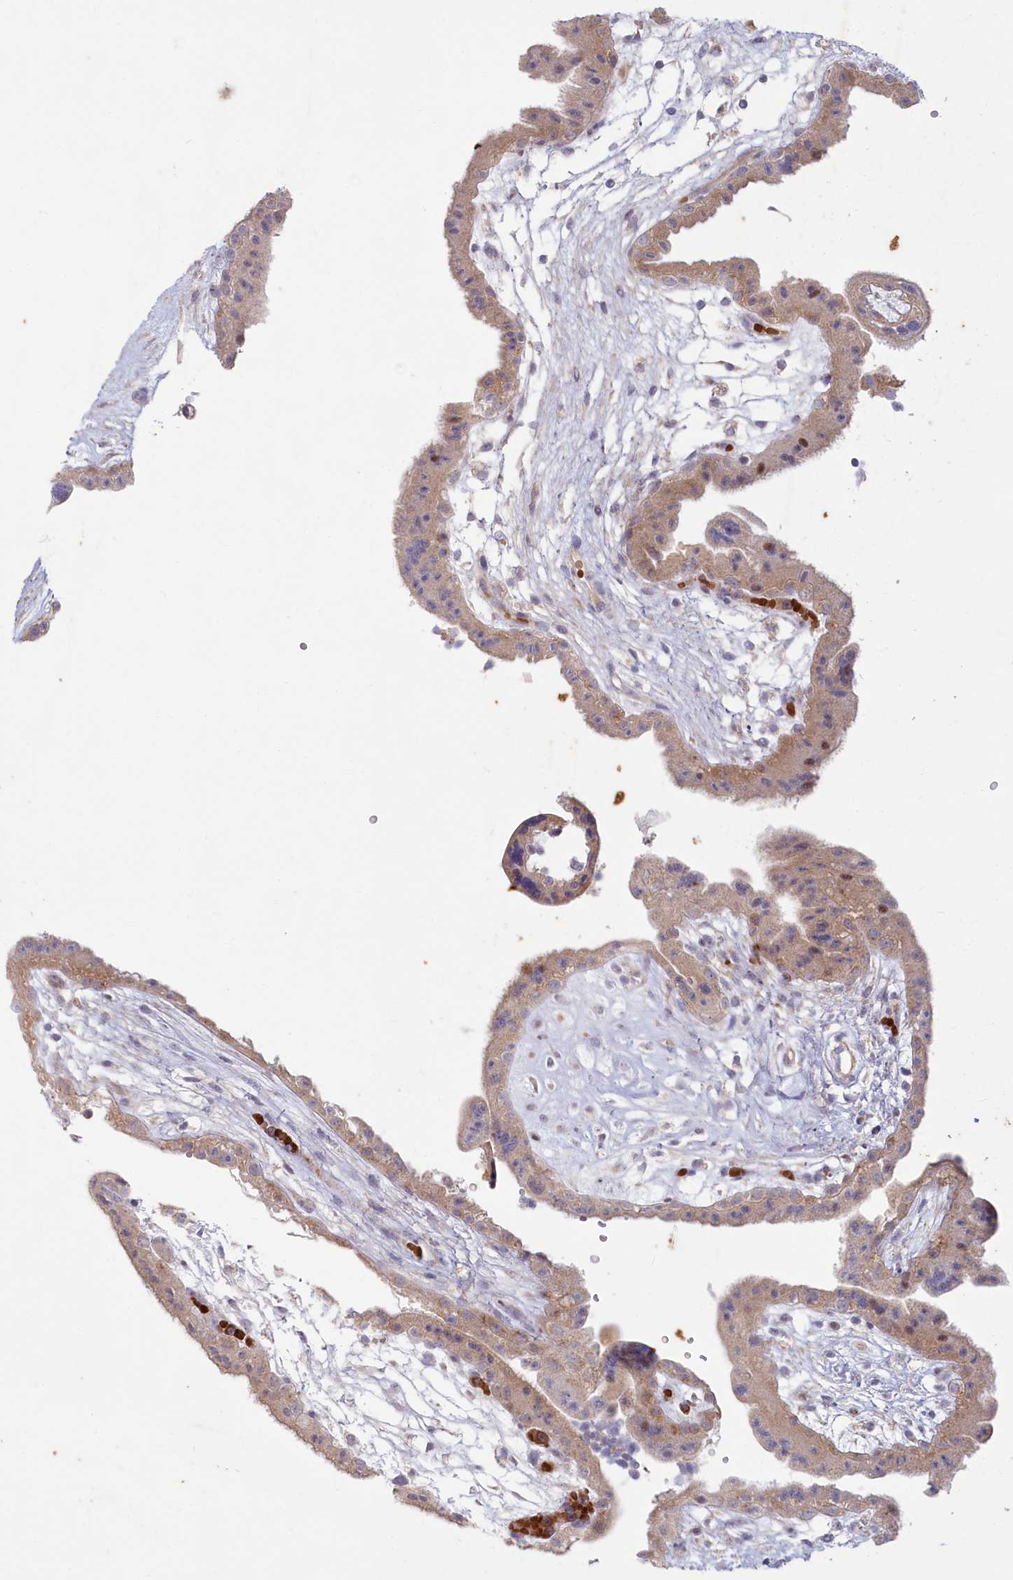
{"staining": {"intensity": "negative", "quantity": "none", "location": "none"}, "tissue": "placenta", "cell_type": "Decidual cells", "image_type": "normal", "snomed": [{"axis": "morphology", "description": "Normal tissue, NOS"}, {"axis": "topography", "description": "Placenta"}], "caption": "Immunohistochemistry (IHC) image of benign placenta stained for a protein (brown), which reveals no staining in decidual cells.", "gene": "MTG1", "patient": {"sex": "female", "age": 18}}